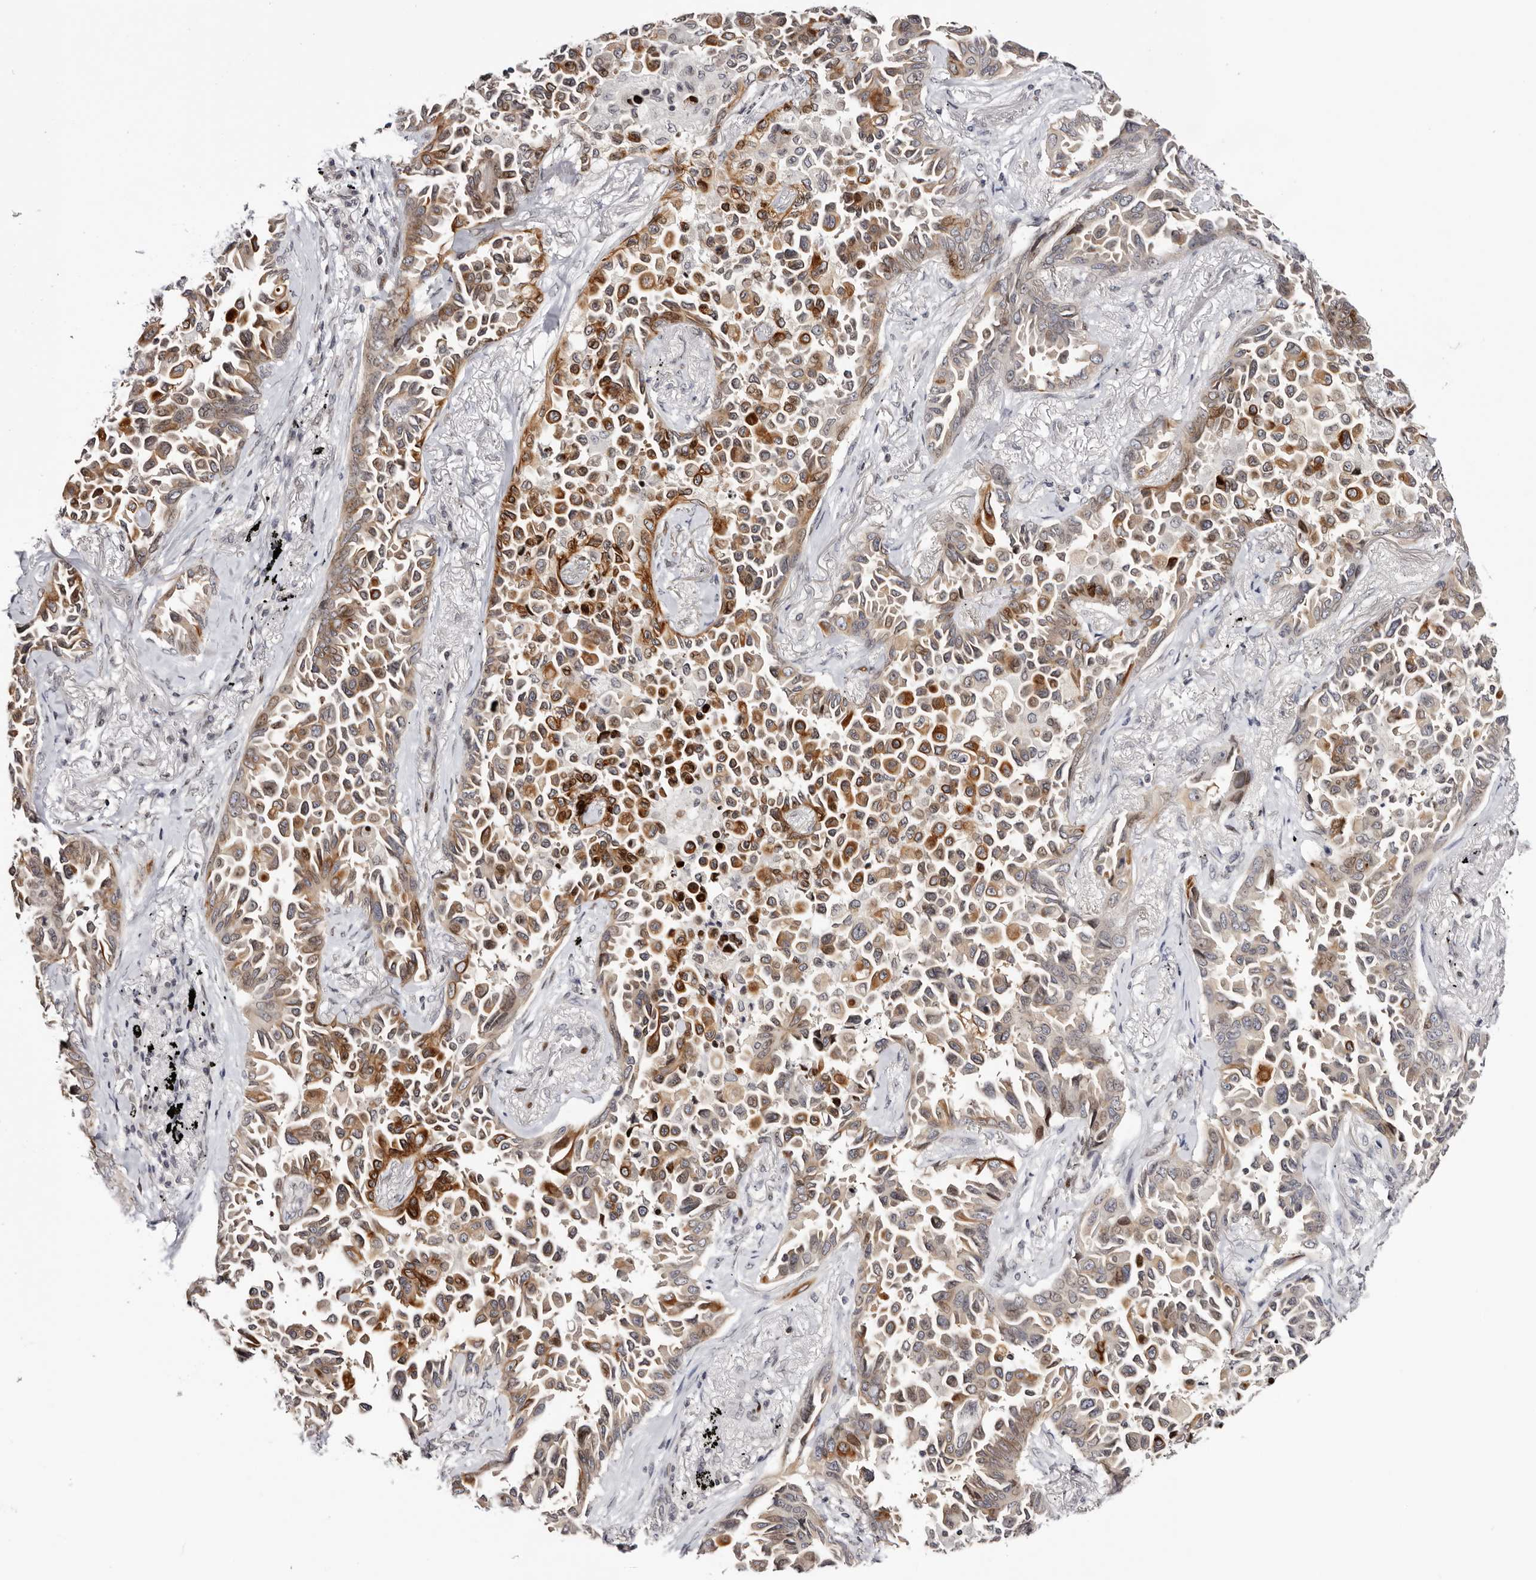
{"staining": {"intensity": "moderate", "quantity": ">75%", "location": "cytoplasmic/membranous,nuclear"}, "tissue": "lung cancer", "cell_type": "Tumor cells", "image_type": "cancer", "snomed": [{"axis": "morphology", "description": "Adenocarcinoma, NOS"}, {"axis": "topography", "description": "Lung"}], "caption": "Brown immunohistochemical staining in human lung cancer (adenocarcinoma) exhibits moderate cytoplasmic/membranous and nuclear staining in about >75% of tumor cells.", "gene": "NUP153", "patient": {"sex": "female", "age": 67}}